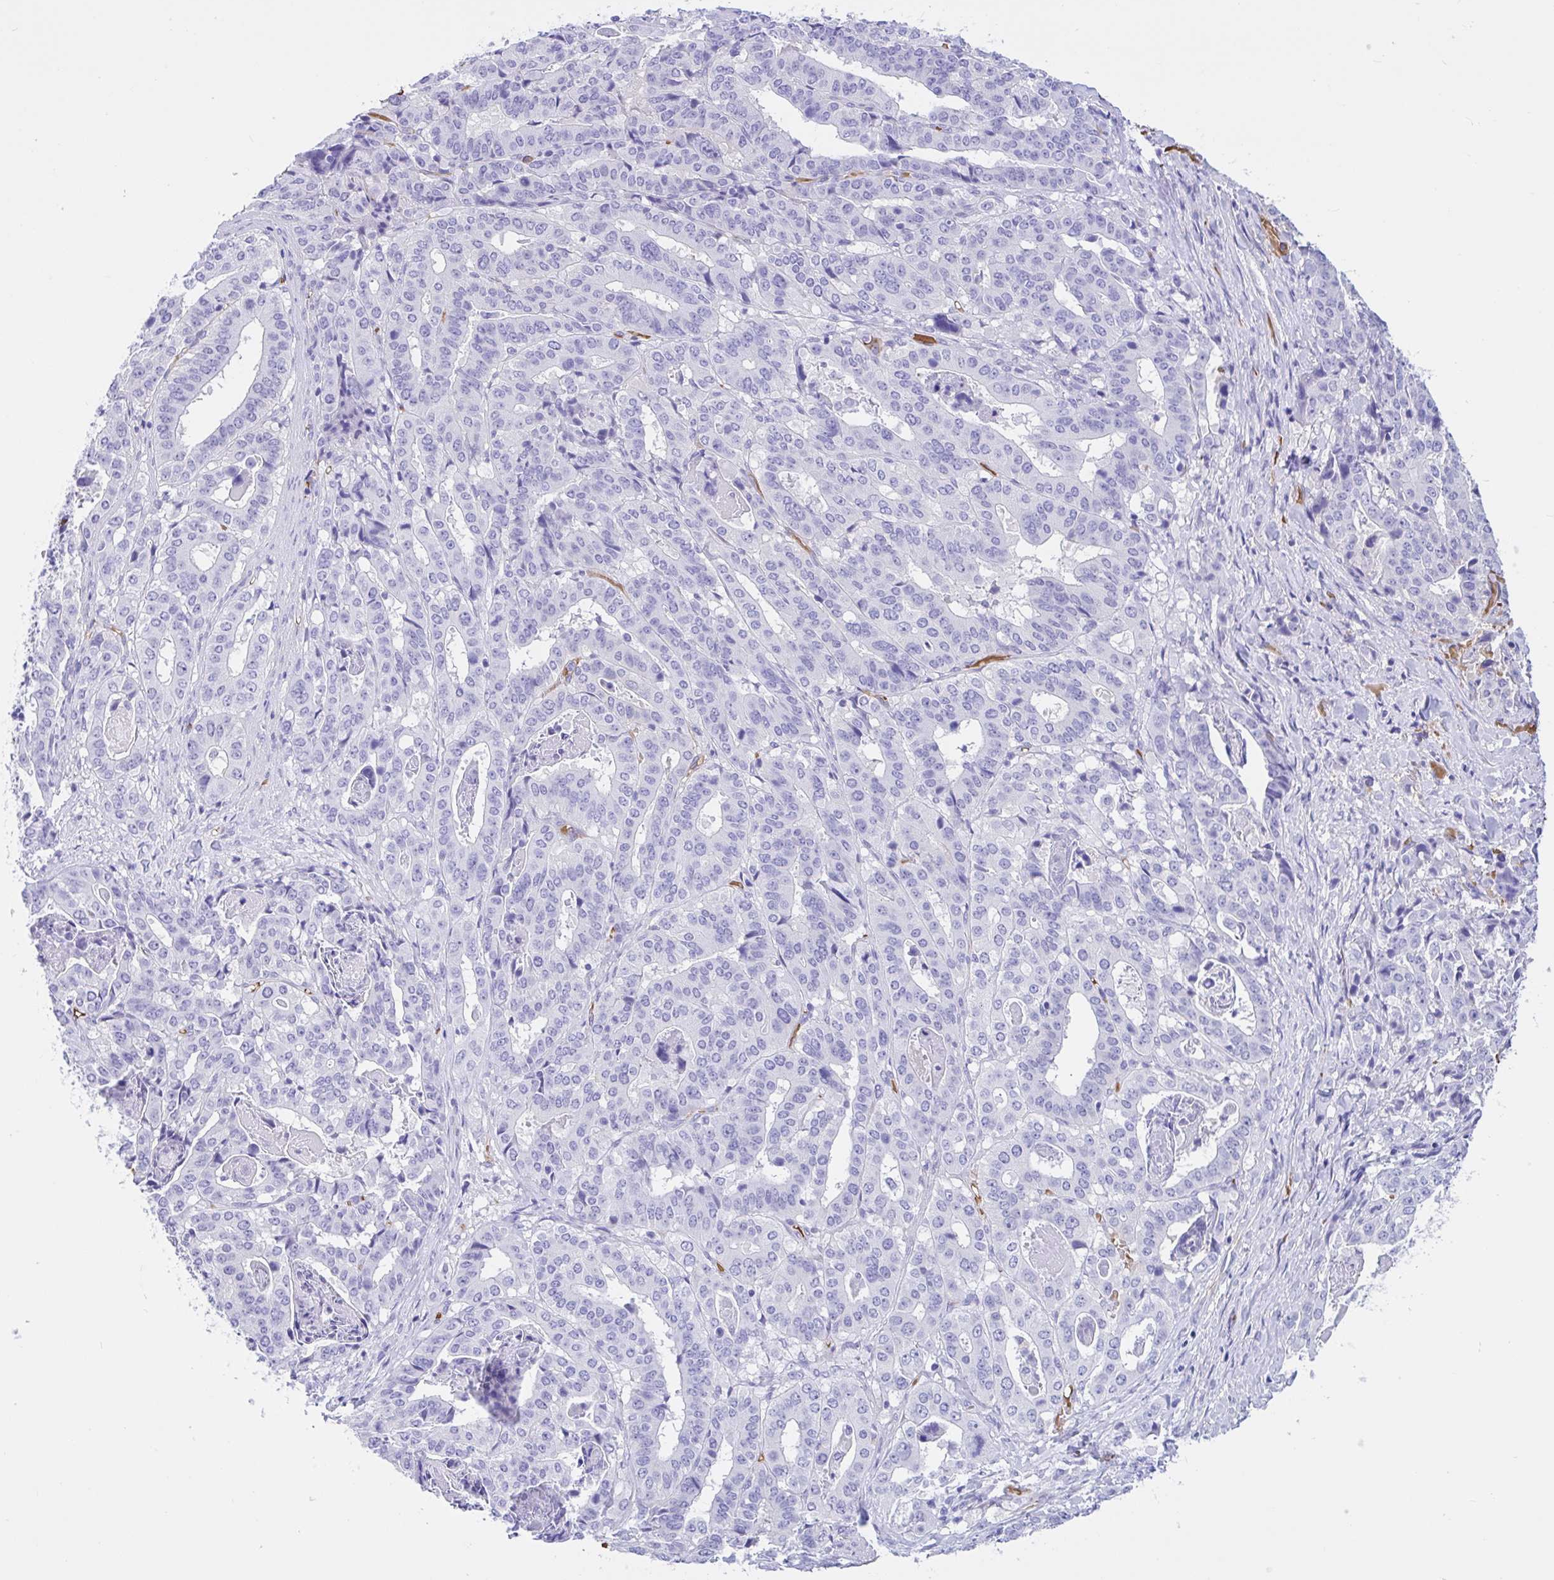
{"staining": {"intensity": "negative", "quantity": "none", "location": "none"}, "tissue": "stomach cancer", "cell_type": "Tumor cells", "image_type": "cancer", "snomed": [{"axis": "morphology", "description": "Adenocarcinoma, NOS"}, {"axis": "topography", "description": "Stomach"}], "caption": "DAB immunohistochemical staining of stomach cancer exhibits no significant positivity in tumor cells.", "gene": "TMEM79", "patient": {"sex": "male", "age": 48}}